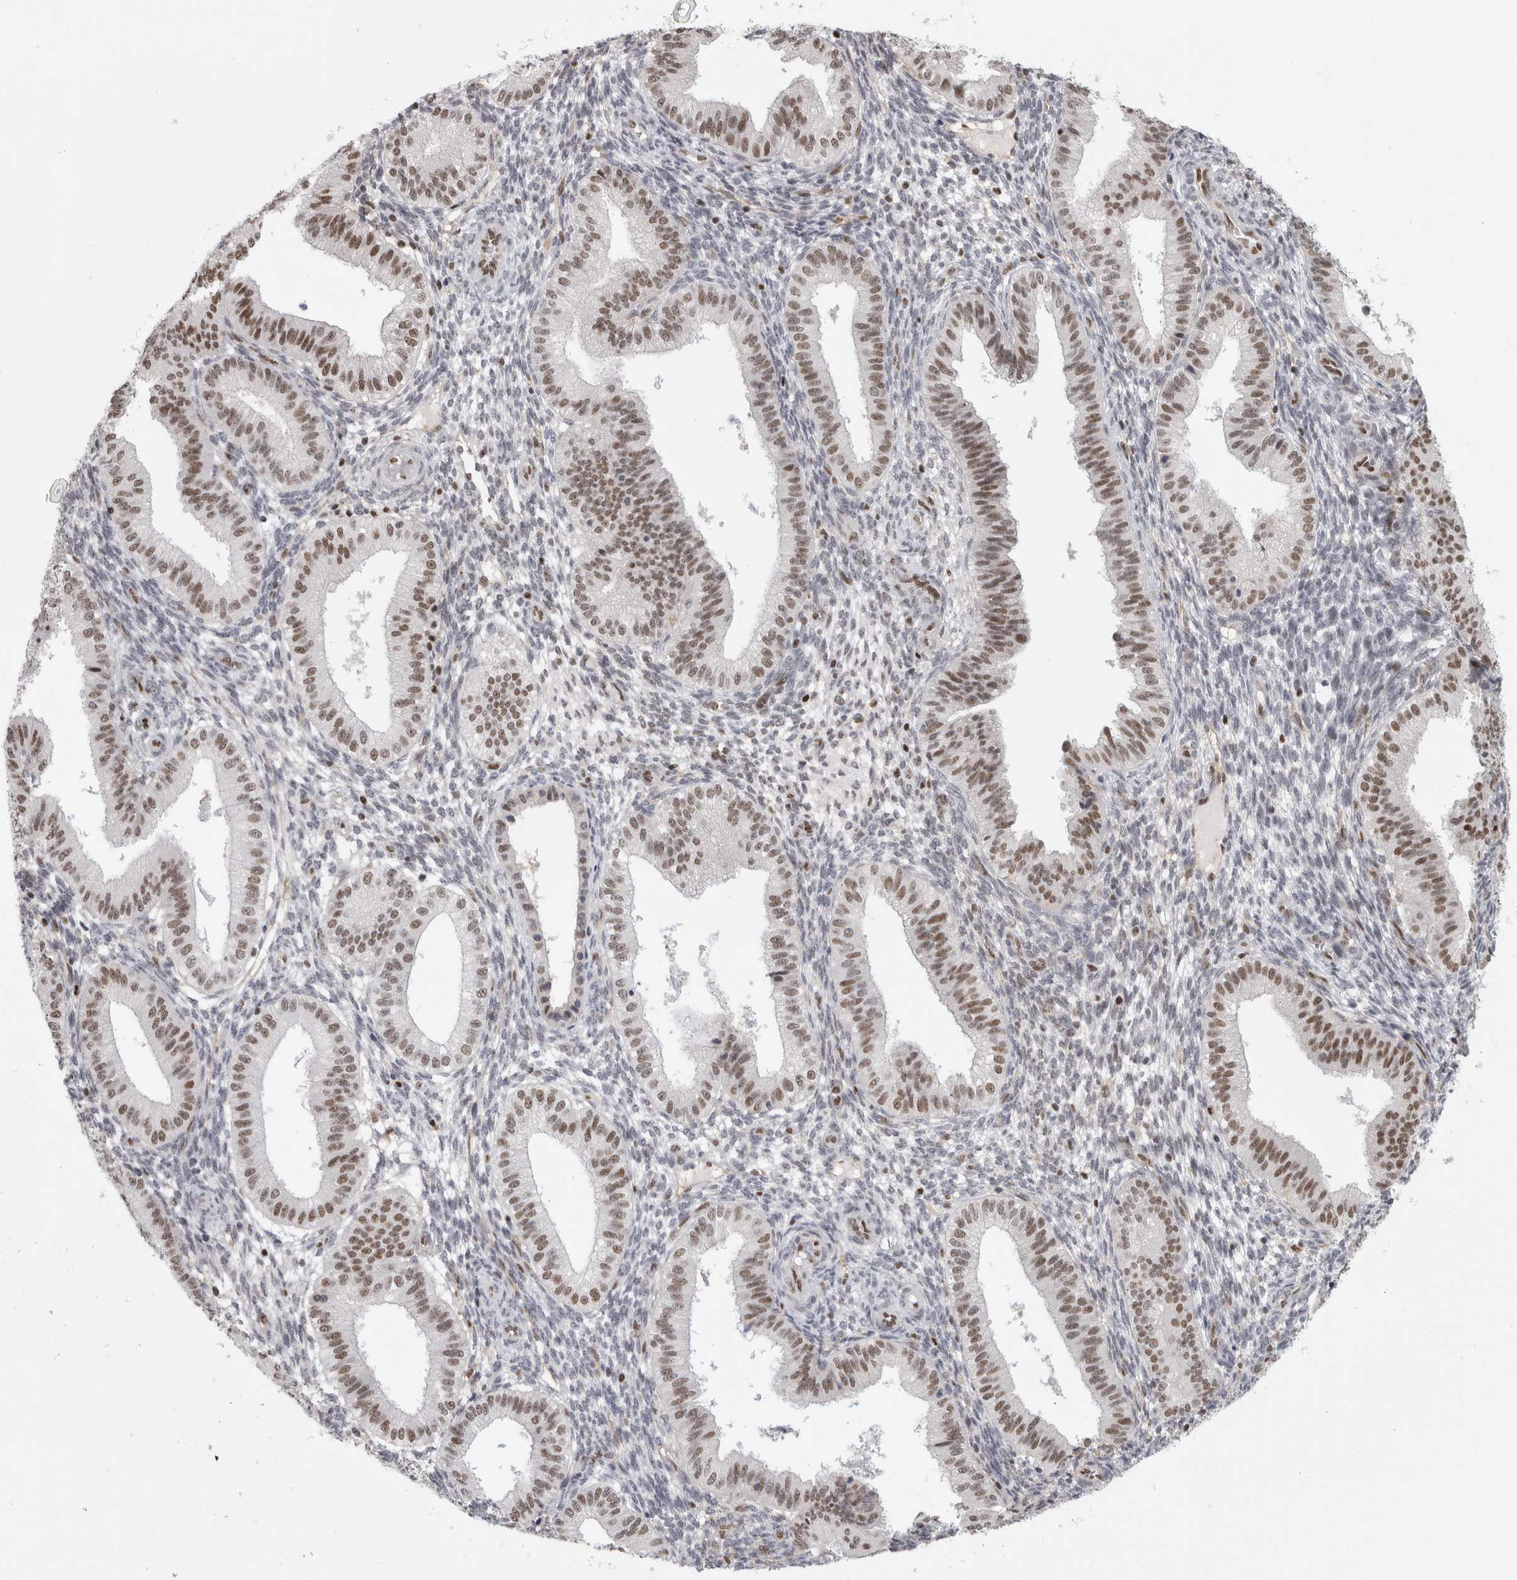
{"staining": {"intensity": "moderate", "quantity": "<25%", "location": "nuclear"}, "tissue": "endometrium", "cell_type": "Cells in endometrial stroma", "image_type": "normal", "snomed": [{"axis": "morphology", "description": "Normal tissue, NOS"}, {"axis": "topography", "description": "Endometrium"}], "caption": "A histopathology image of endometrium stained for a protein demonstrates moderate nuclear brown staining in cells in endometrial stroma. Using DAB (3,3'-diaminobenzidine) (brown) and hematoxylin (blue) stains, captured at high magnification using brightfield microscopy.", "gene": "SRARP", "patient": {"sex": "female", "age": 39}}